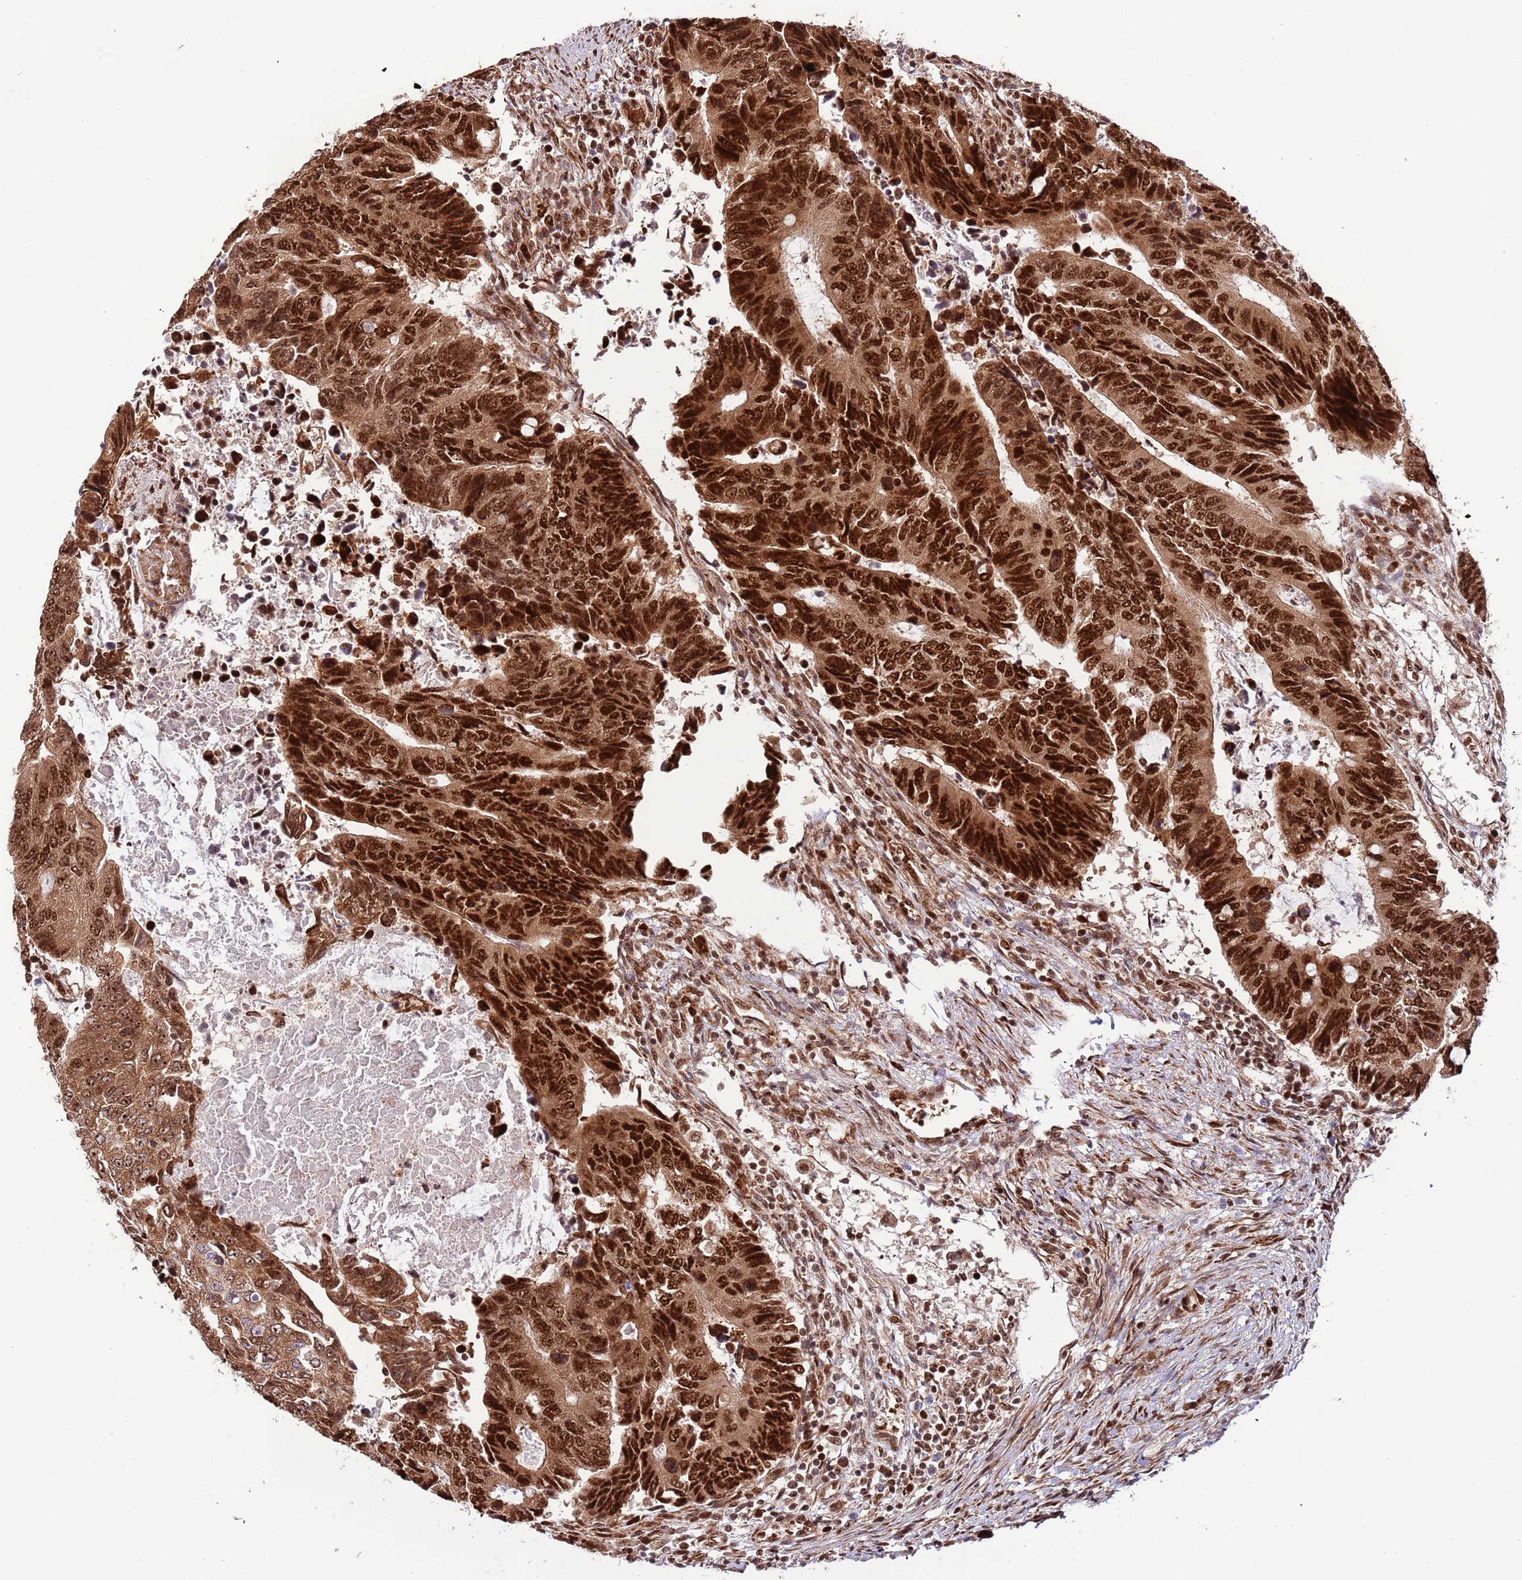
{"staining": {"intensity": "strong", "quantity": ">75%", "location": "nuclear"}, "tissue": "colorectal cancer", "cell_type": "Tumor cells", "image_type": "cancer", "snomed": [{"axis": "morphology", "description": "Adenocarcinoma, NOS"}, {"axis": "topography", "description": "Colon"}], "caption": "IHC histopathology image of neoplastic tissue: colorectal cancer stained using immunohistochemistry (IHC) exhibits high levels of strong protein expression localized specifically in the nuclear of tumor cells, appearing as a nuclear brown color.", "gene": "RIF1", "patient": {"sex": "male", "age": 87}}